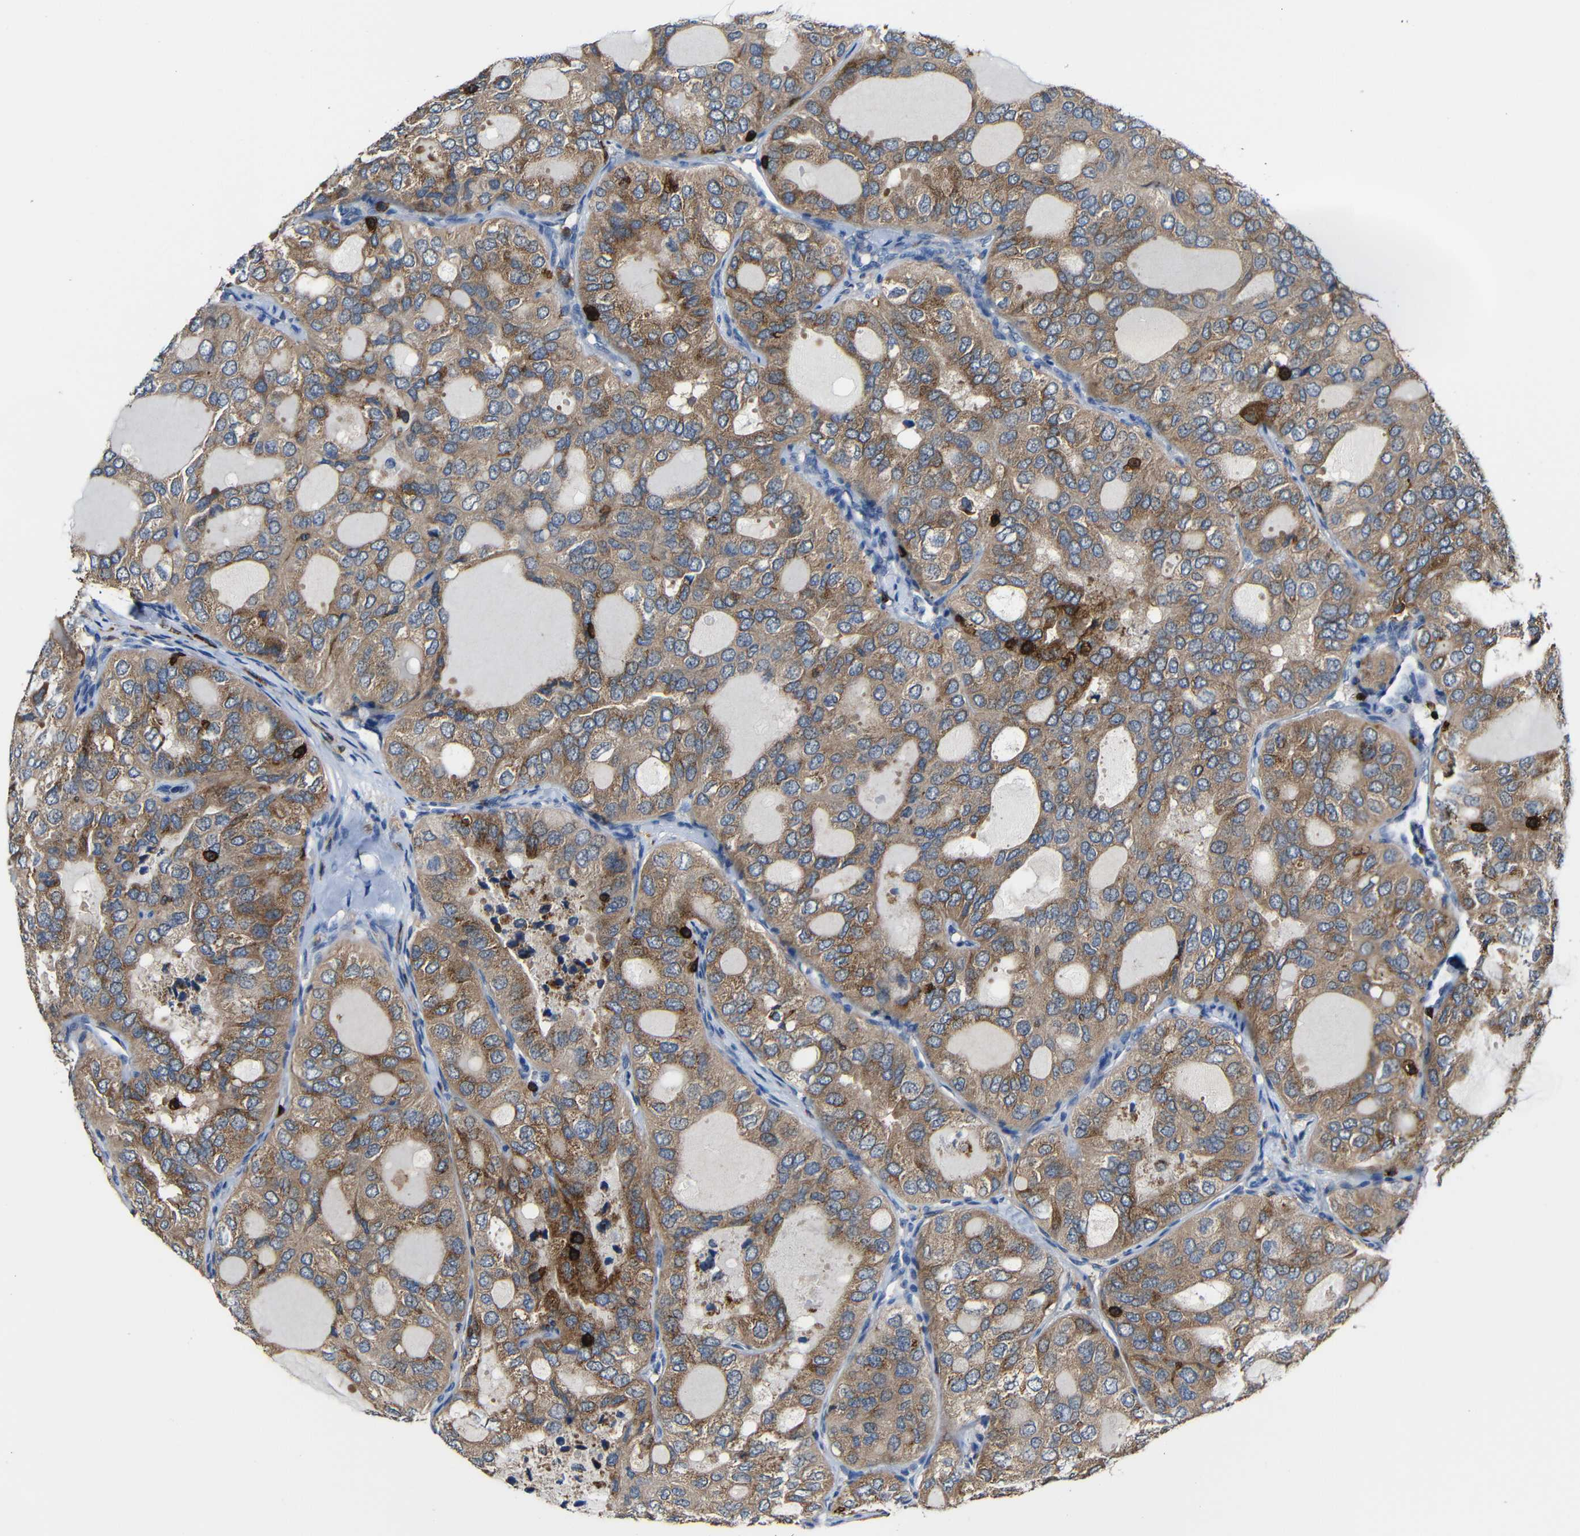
{"staining": {"intensity": "moderate", "quantity": ">75%", "location": "cytoplasmic/membranous"}, "tissue": "thyroid cancer", "cell_type": "Tumor cells", "image_type": "cancer", "snomed": [{"axis": "morphology", "description": "Follicular adenoma carcinoma, NOS"}, {"axis": "topography", "description": "Thyroid gland"}], "caption": "Immunohistochemical staining of thyroid cancer (follicular adenoma carcinoma) demonstrates moderate cytoplasmic/membranous protein expression in approximately >75% of tumor cells. The staining was performed using DAB (3,3'-diaminobenzidine), with brown indicating positive protein expression. Nuclei are stained blue with hematoxylin.", "gene": "P2RY12", "patient": {"sex": "male", "age": 75}}